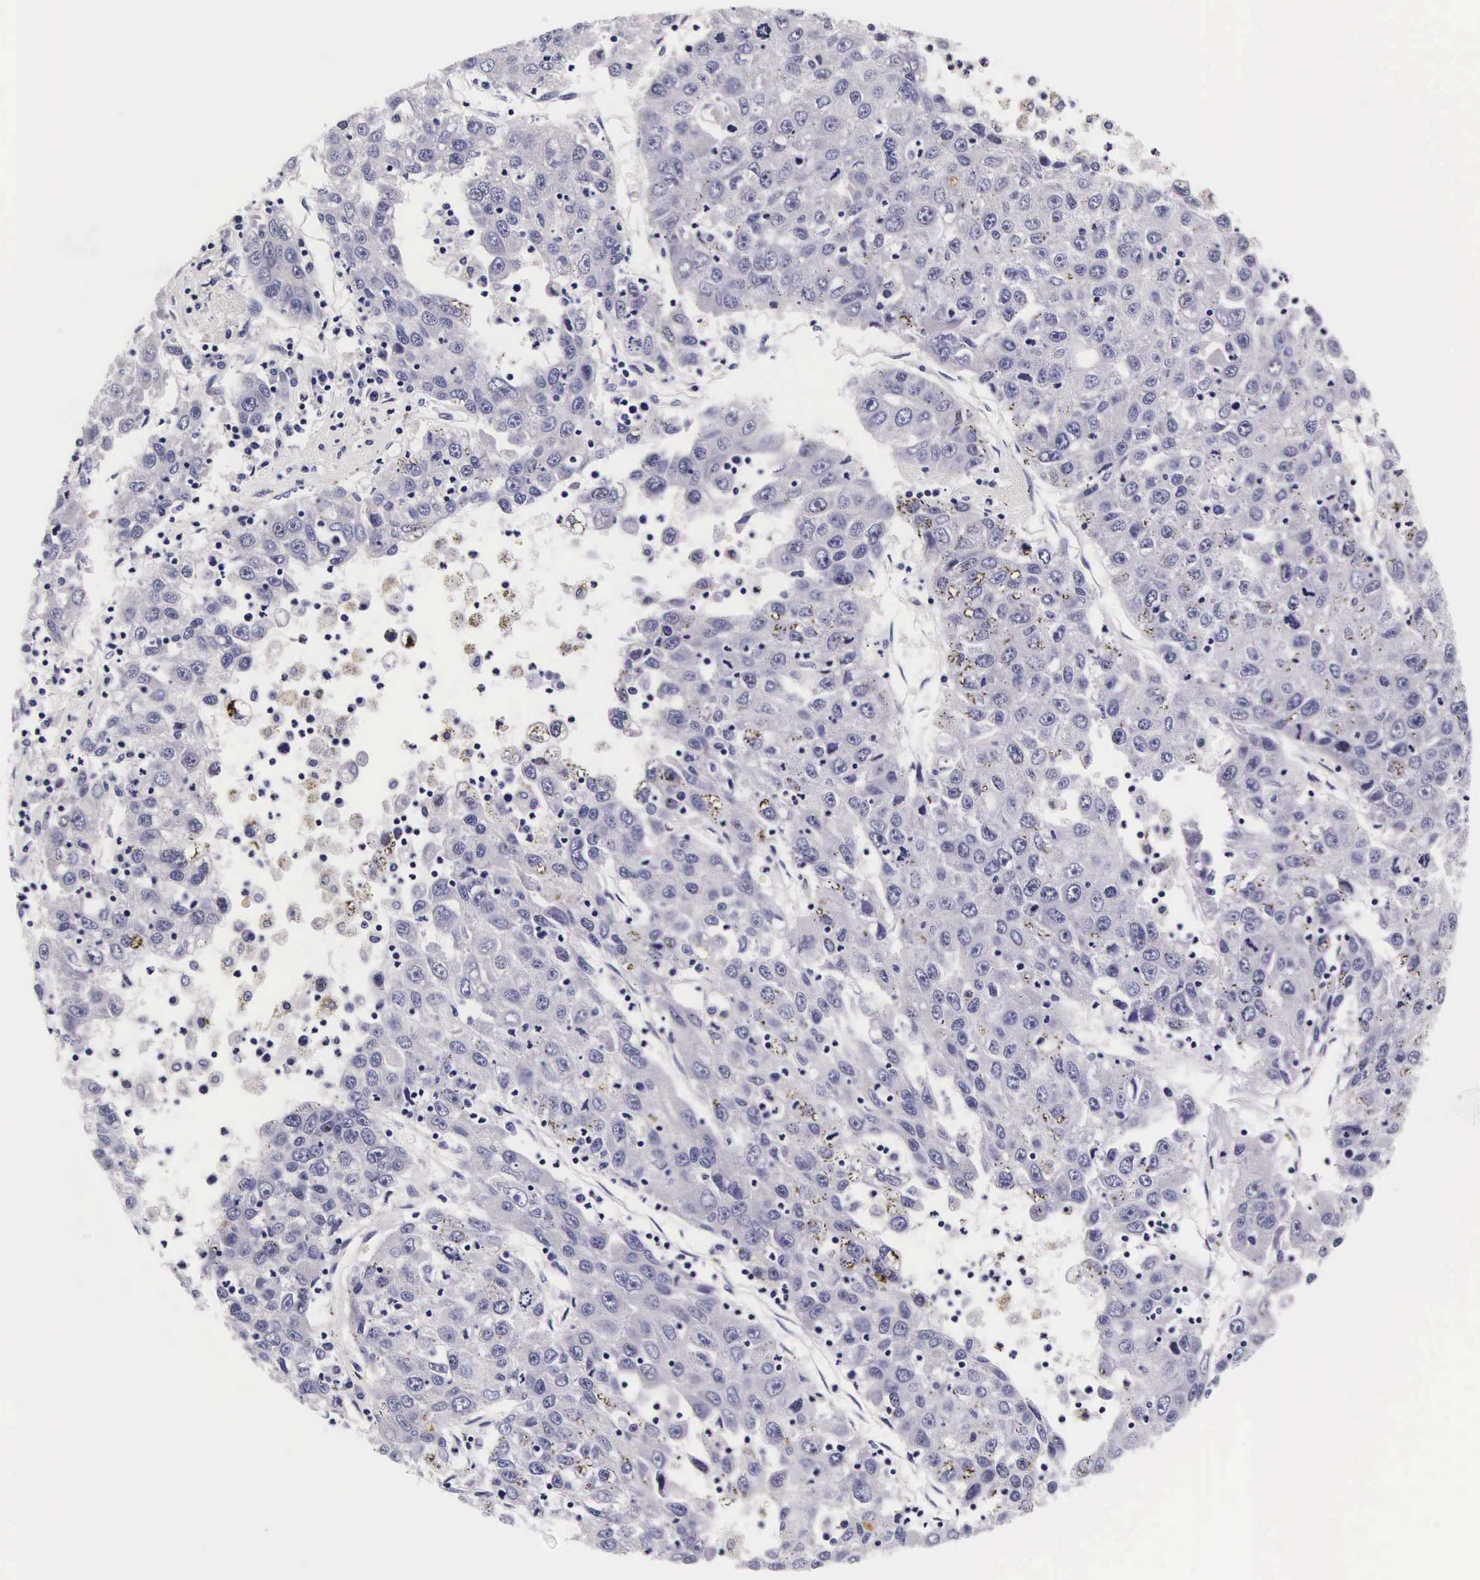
{"staining": {"intensity": "negative", "quantity": "none", "location": "none"}, "tissue": "liver cancer", "cell_type": "Tumor cells", "image_type": "cancer", "snomed": [{"axis": "morphology", "description": "Carcinoma, Hepatocellular, NOS"}, {"axis": "topography", "description": "Liver"}], "caption": "High power microscopy photomicrograph of an immunohistochemistry (IHC) photomicrograph of hepatocellular carcinoma (liver), revealing no significant staining in tumor cells.", "gene": "UPRT", "patient": {"sex": "male", "age": 49}}